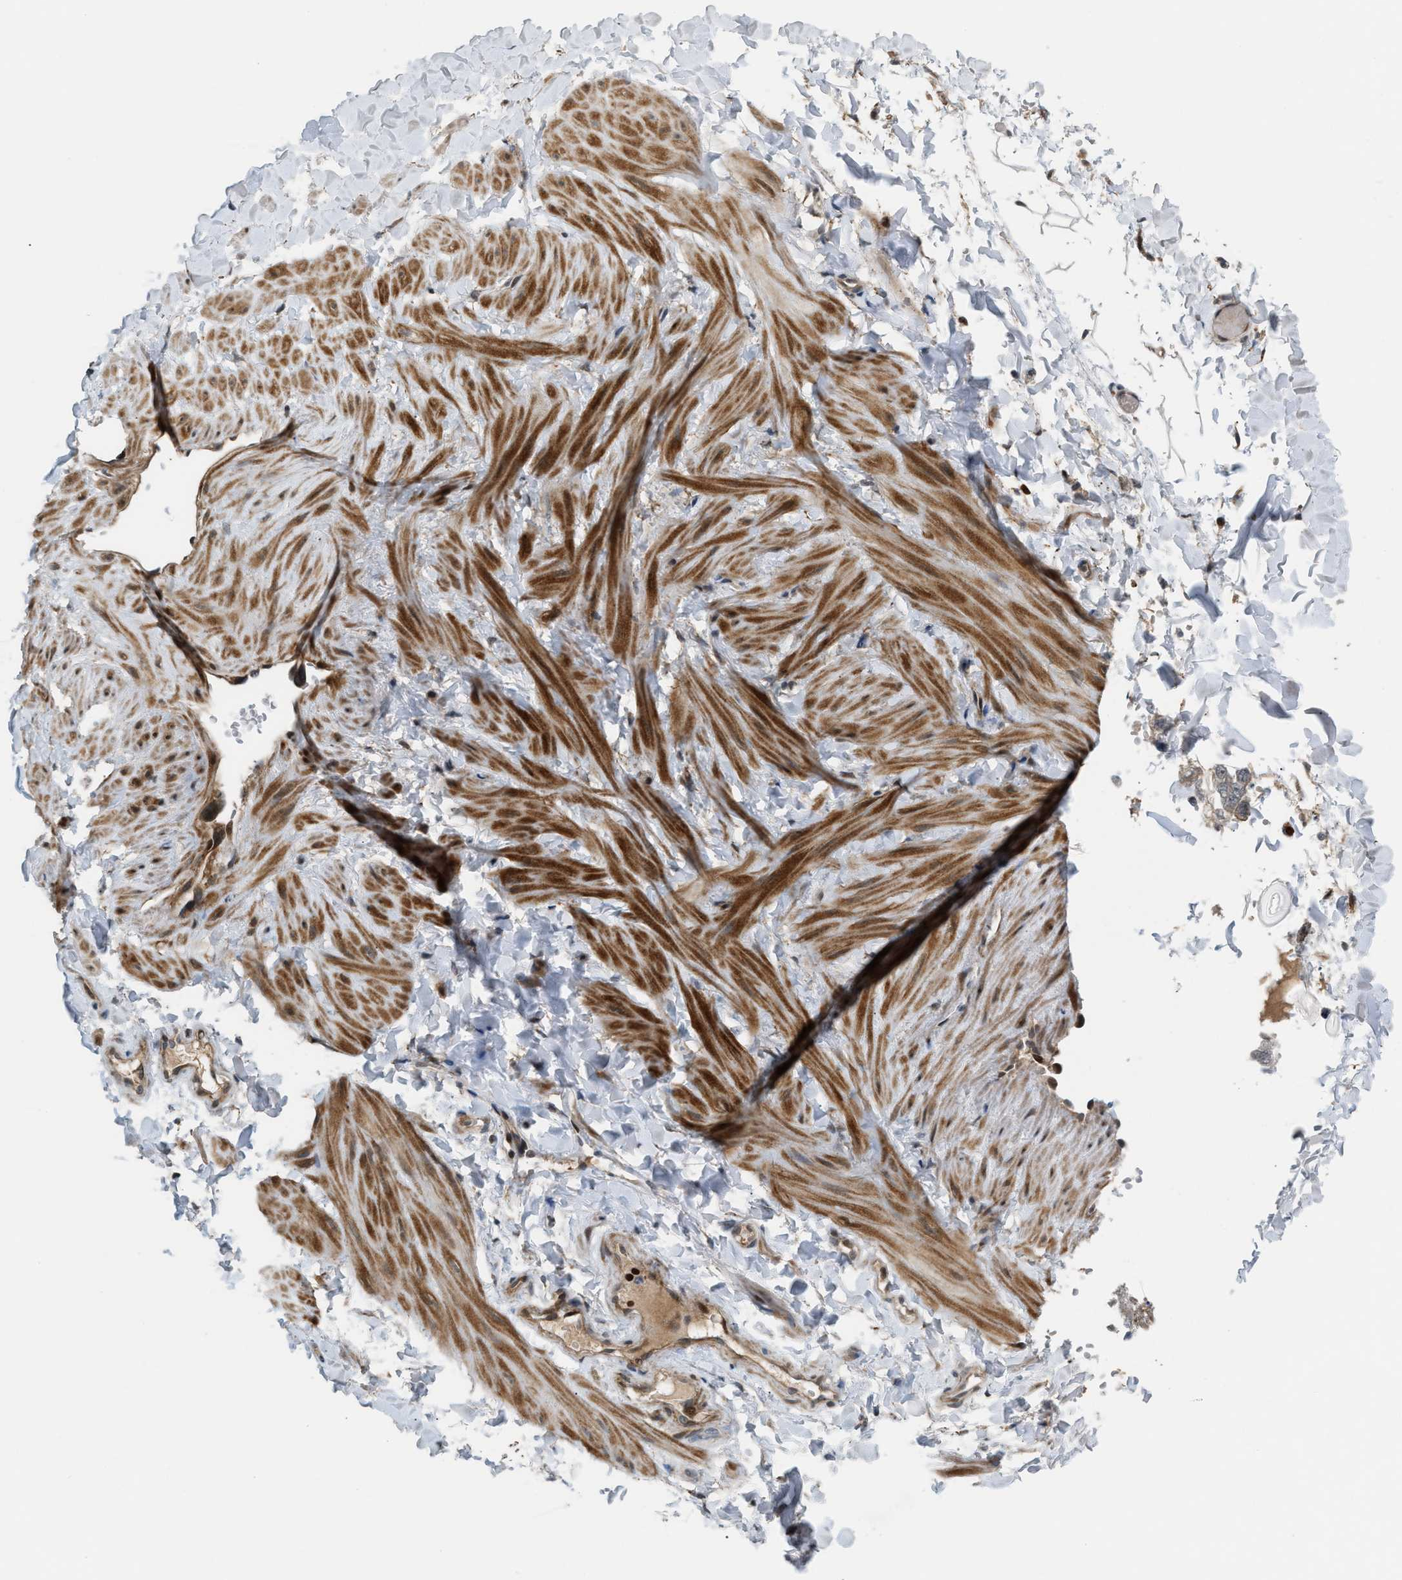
{"staining": {"intensity": "negative", "quantity": "none", "location": "none"}, "tissue": "adipose tissue", "cell_type": "Adipocytes", "image_type": "normal", "snomed": [{"axis": "morphology", "description": "Normal tissue, NOS"}, {"axis": "topography", "description": "Adipose tissue"}, {"axis": "topography", "description": "Vascular tissue"}, {"axis": "topography", "description": "Peripheral nerve tissue"}], "caption": "DAB immunohistochemical staining of benign adipose tissue displays no significant expression in adipocytes. (Brightfield microscopy of DAB (3,3'-diaminobenzidine) IHC at high magnification).", "gene": "ZNF276", "patient": {"sex": "male", "age": 25}}